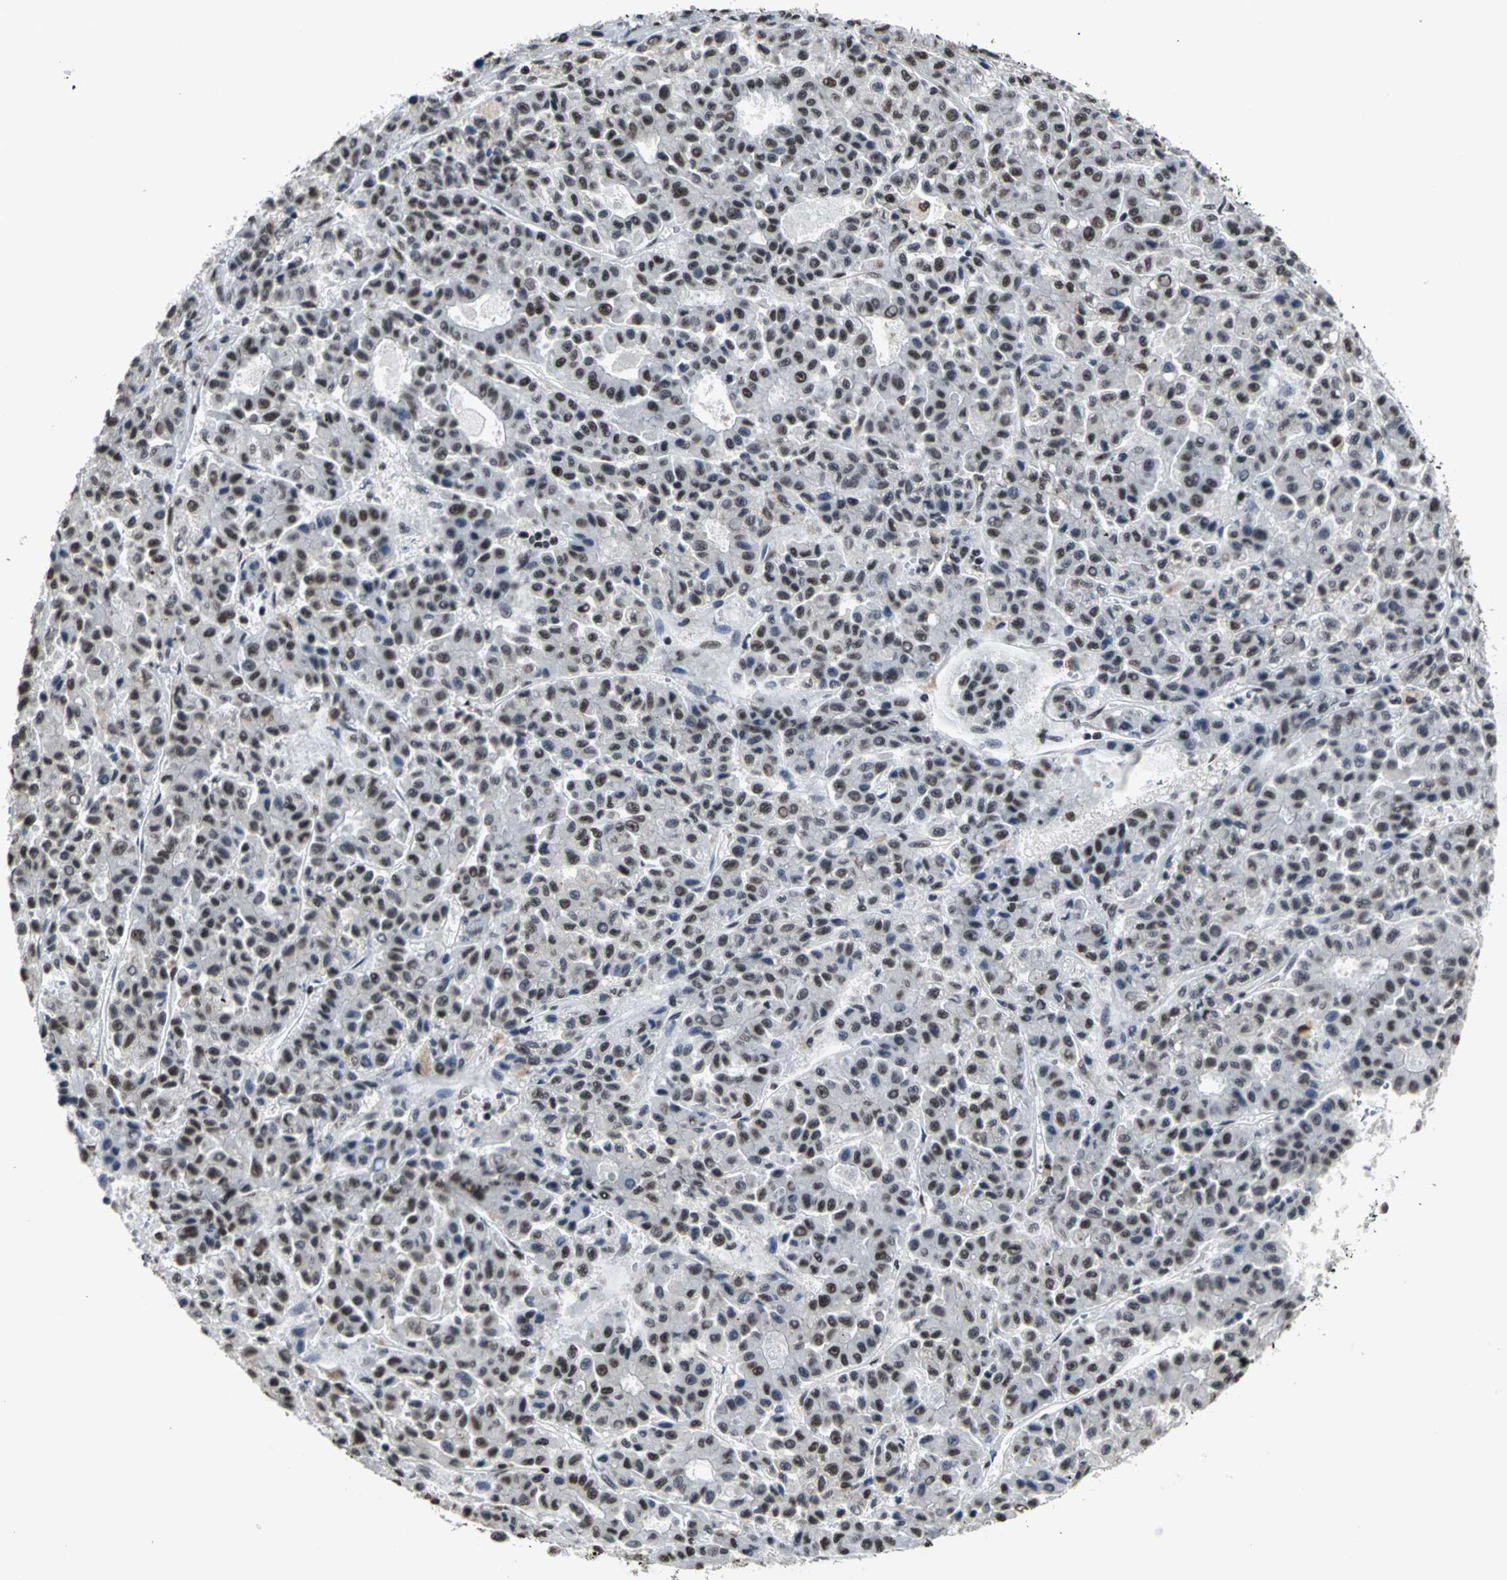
{"staining": {"intensity": "strong", "quantity": ">75%", "location": "nuclear"}, "tissue": "liver cancer", "cell_type": "Tumor cells", "image_type": "cancer", "snomed": [{"axis": "morphology", "description": "Carcinoma, Hepatocellular, NOS"}, {"axis": "topography", "description": "Liver"}], "caption": "This image exhibits IHC staining of human hepatocellular carcinoma (liver), with high strong nuclear expression in about >75% of tumor cells.", "gene": "CCDC88C", "patient": {"sex": "male", "age": 70}}